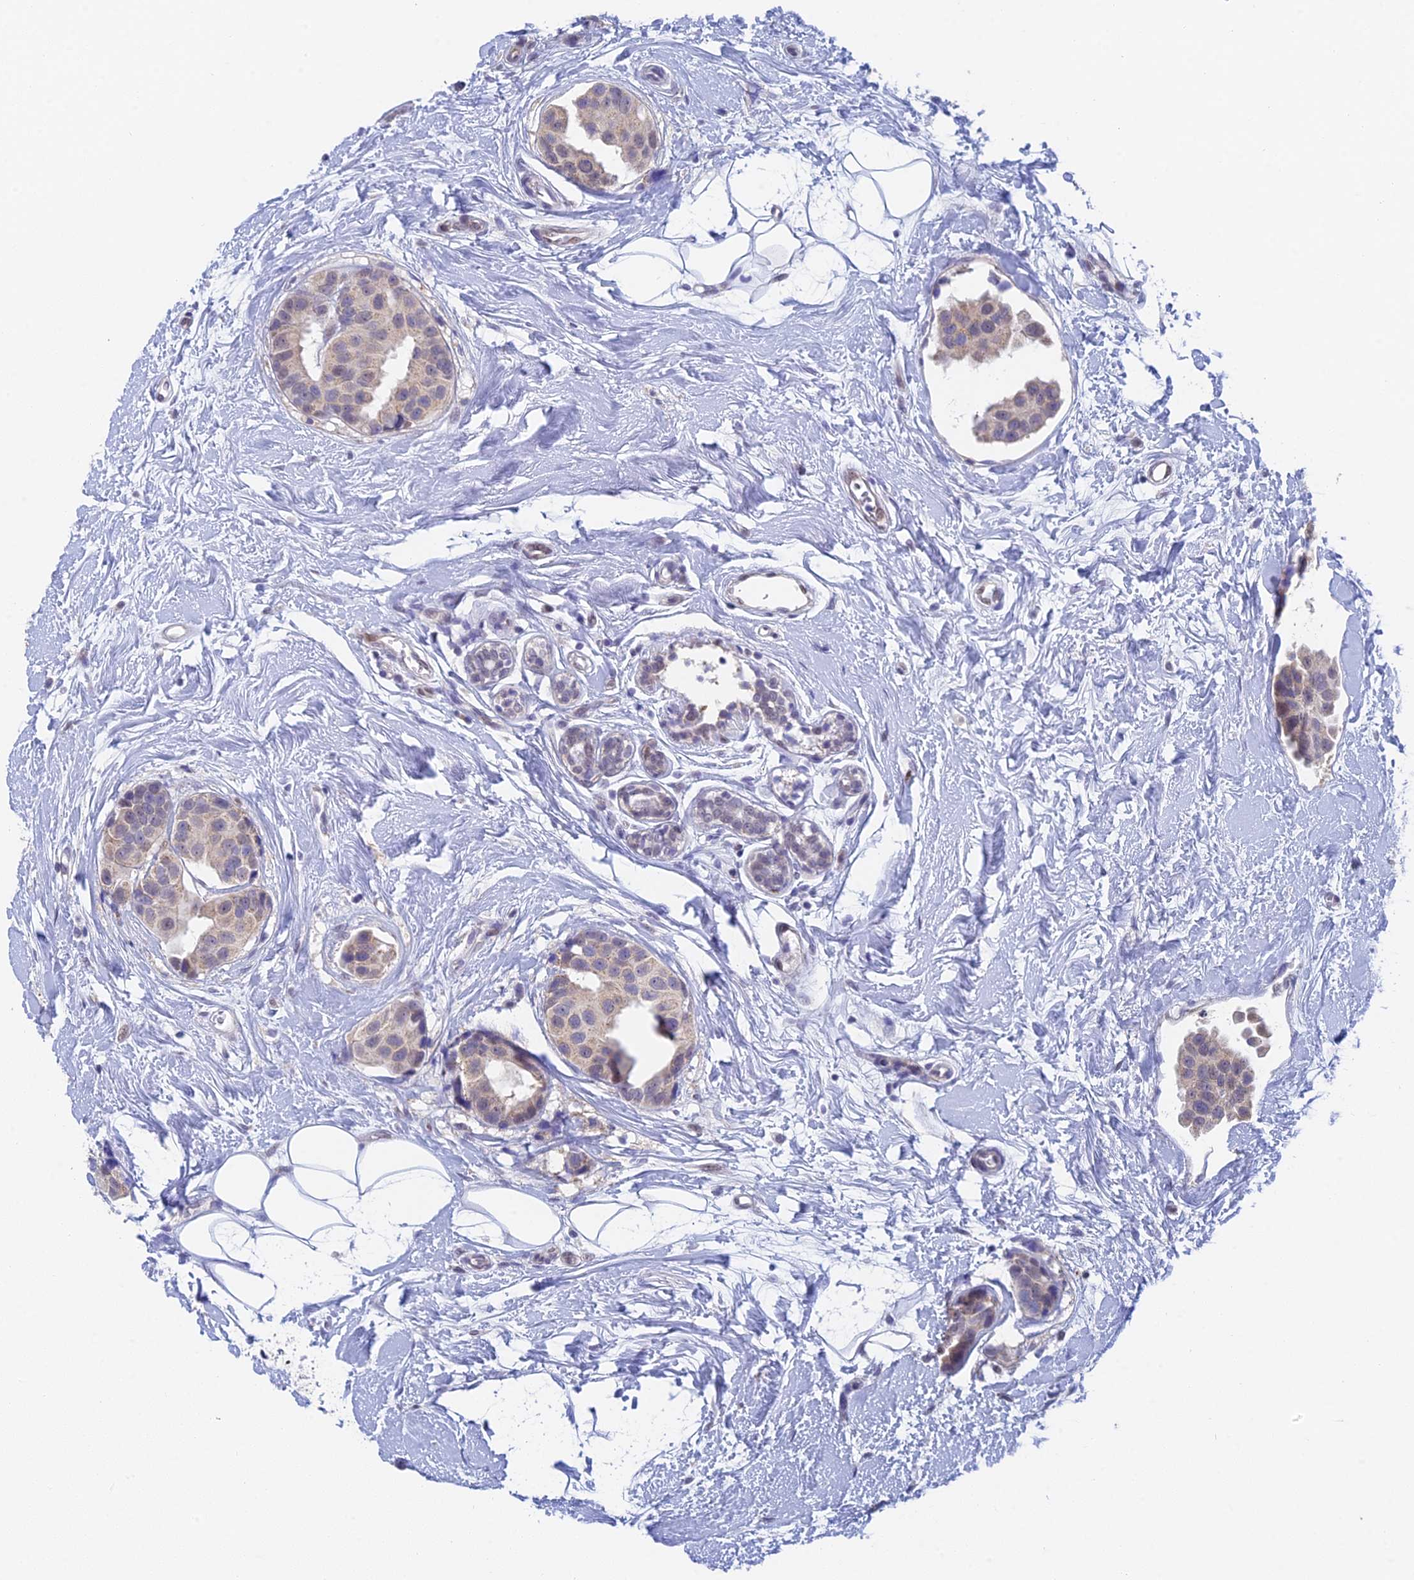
{"staining": {"intensity": "weak", "quantity": "<25%", "location": "cytoplasmic/membranous"}, "tissue": "breast cancer", "cell_type": "Tumor cells", "image_type": "cancer", "snomed": [{"axis": "morphology", "description": "Normal tissue, NOS"}, {"axis": "morphology", "description": "Duct carcinoma"}, {"axis": "topography", "description": "Breast"}], "caption": "A high-resolution photomicrograph shows IHC staining of infiltrating ductal carcinoma (breast), which displays no significant positivity in tumor cells.", "gene": "MRPL17", "patient": {"sex": "female", "age": 39}}